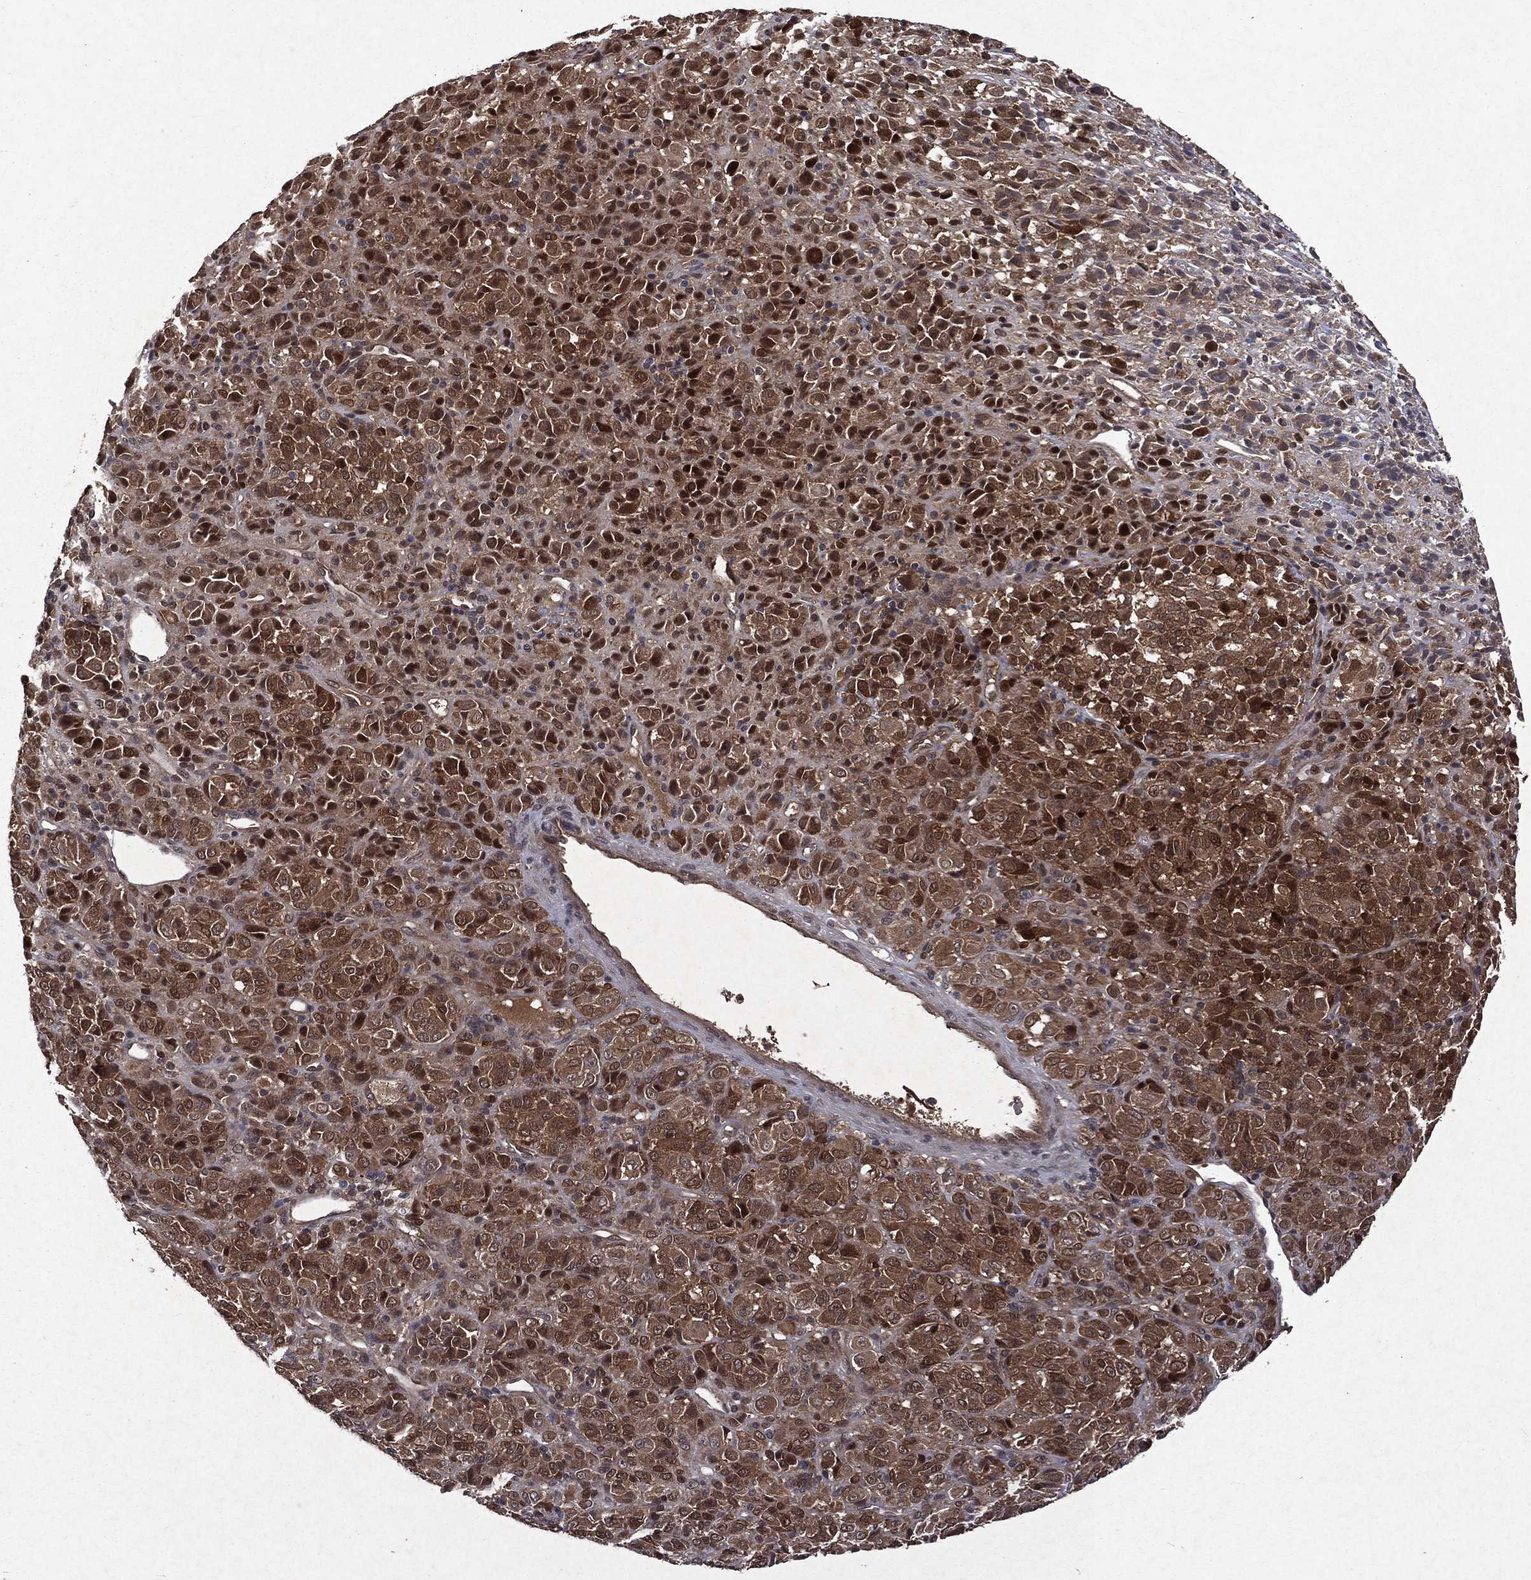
{"staining": {"intensity": "strong", "quantity": "25%-75%", "location": "cytoplasmic/membranous,nuclear"}, "tissue": "melanoma", "cell_type": "Tumor cells", "image_type": "cancer", "snomed": [{"axis": "morphology", "description": "Malignant melanoma, Metastatic site"}, {"axis": "topography", "description": "Brain"}], "caption": "Strong cytoplasmic/membranous and nuclear protein expression is appreciated in about 25%-75% of tumor cells in malignant melanoma (metastatic site).", "gene": "MTAP", "patient": {"sex": "female", "age": 56}}